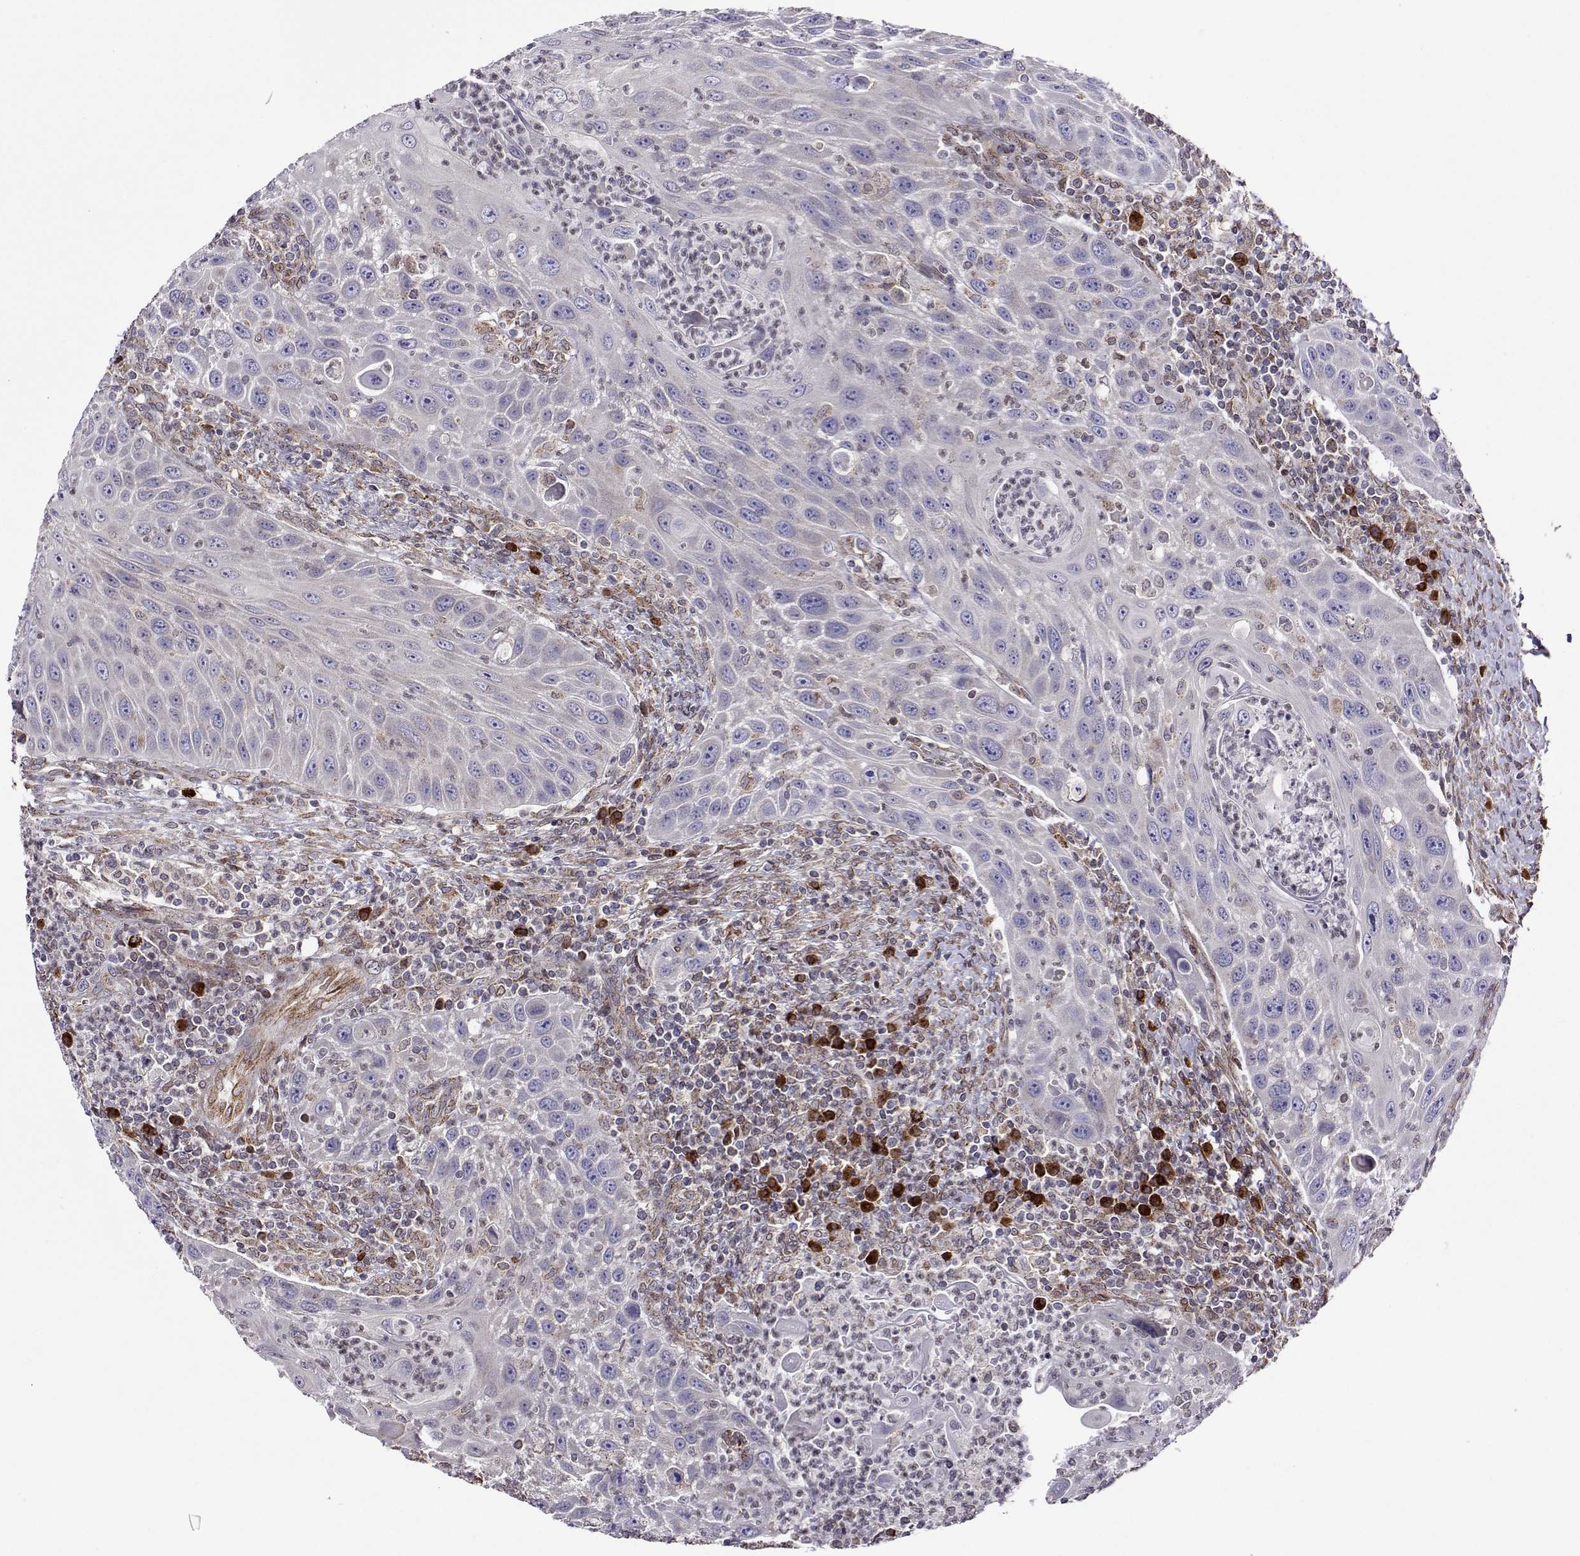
{"staining": {"intensity": "negative", "quantity": "none", "location": "none"}, "tissue": "head and neck cancer", "cell_type": "Tumor cells", "image_type": "cancer", "snomed": [{"axis": "morphology", "description": "Squamous cell carcinoma, NOS"}, {"axis": "topography", "description": "Head-Neck"}], "caption": "This is a photomicrograph of IHC staining of squamous cell carcinoma (head and neck), which shows no expression in tumor cells.", "gene": "PGRMC2", "patient": {"sex": "male", "age": 69}}